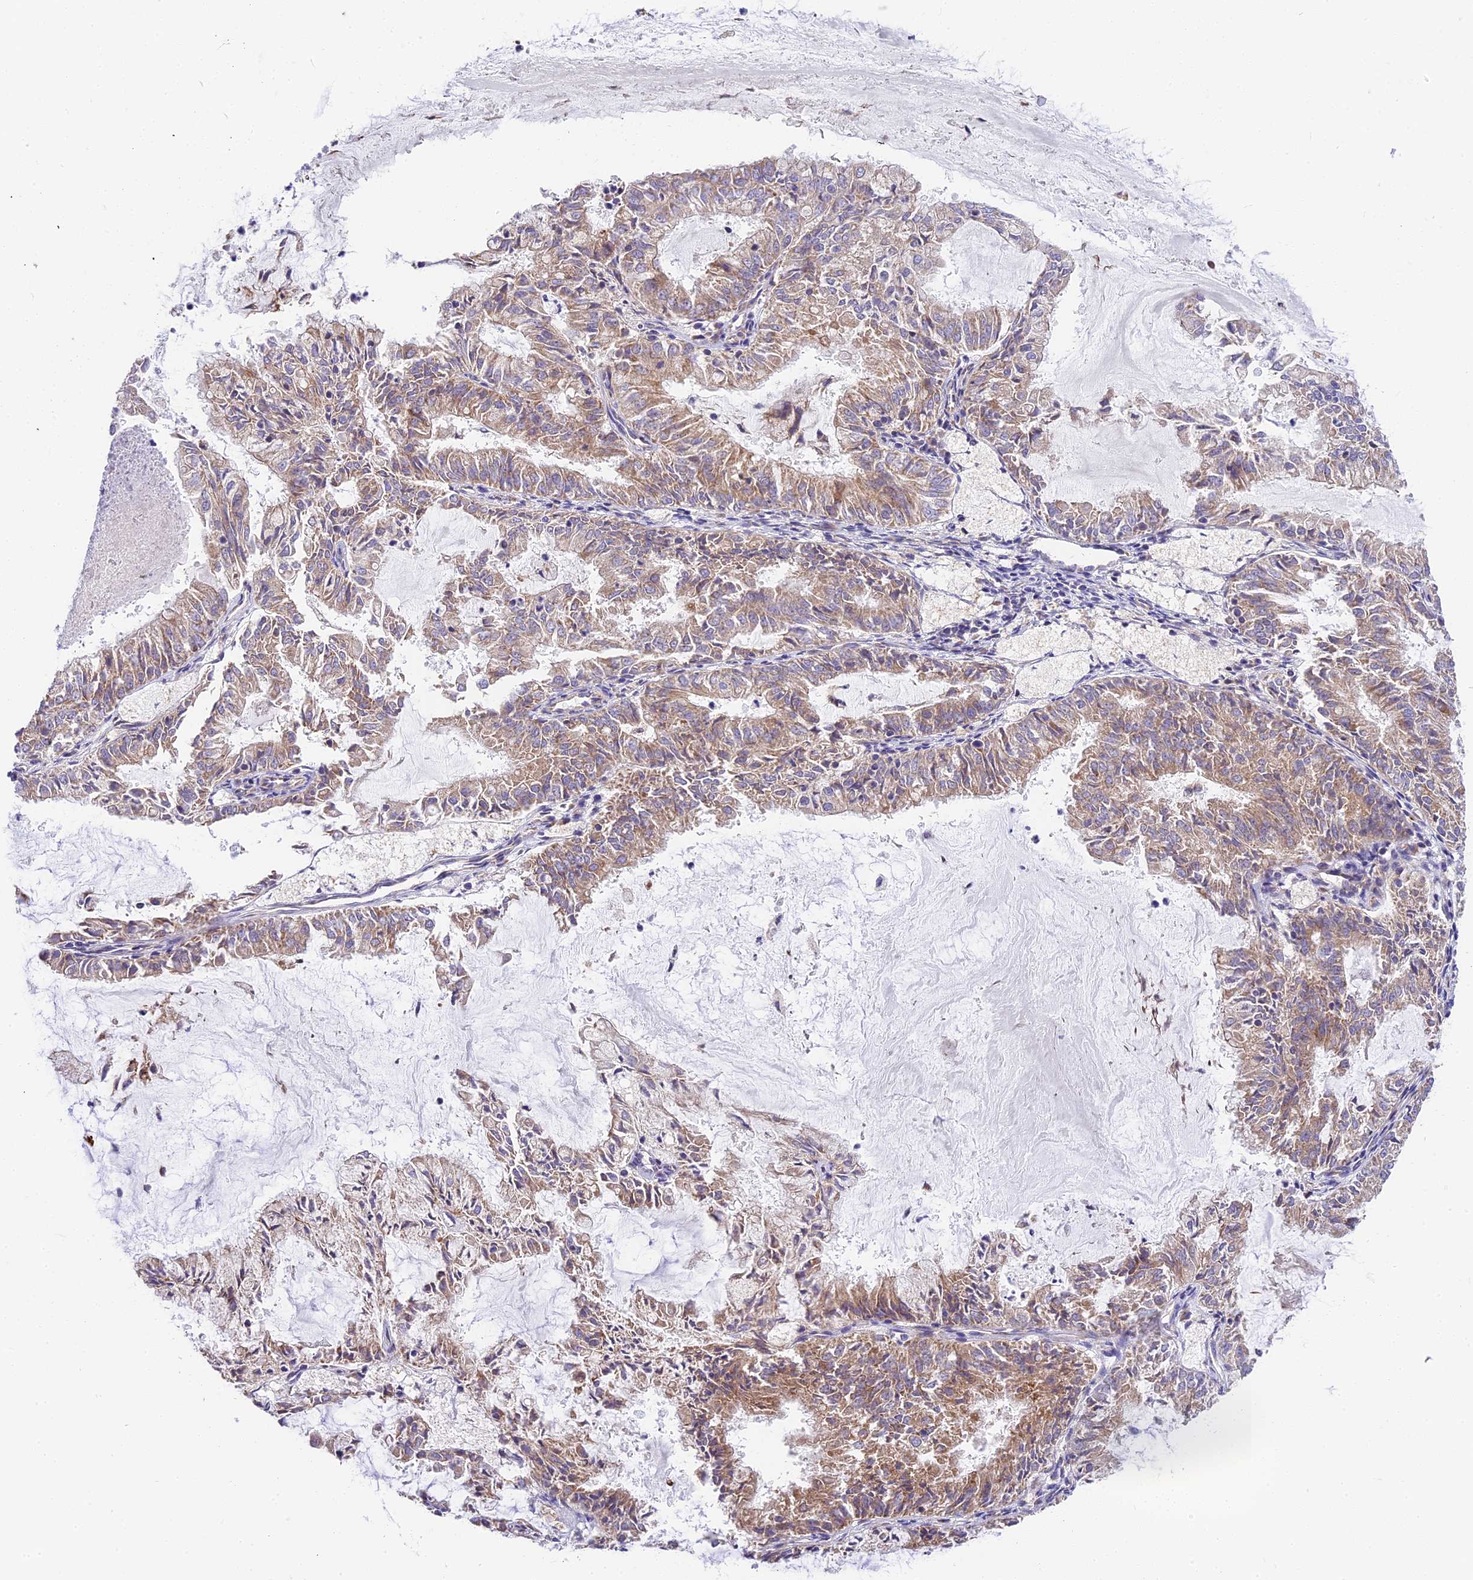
{"staining": {"intensity": "weak", "quantity": ">75%", "location": "cytoplasmic/membranous"}, "tissue": "endometrial cancer", "cell_type": "Tumor cells", "image_type": "cancer", "snomed": [{"axis": "morphology", "description": "Adenocarcinoma, NOS"}, {"axis": "topography", "description": "Endometrium"}], "caption": "IHC of endometrial adenocarcinoma reveals low levels of weak cytoplasmic/membranous positivity in about >75% of tumor cells.", "gene": "MRAS", "patient": {"sex": "female", "age": 57}}